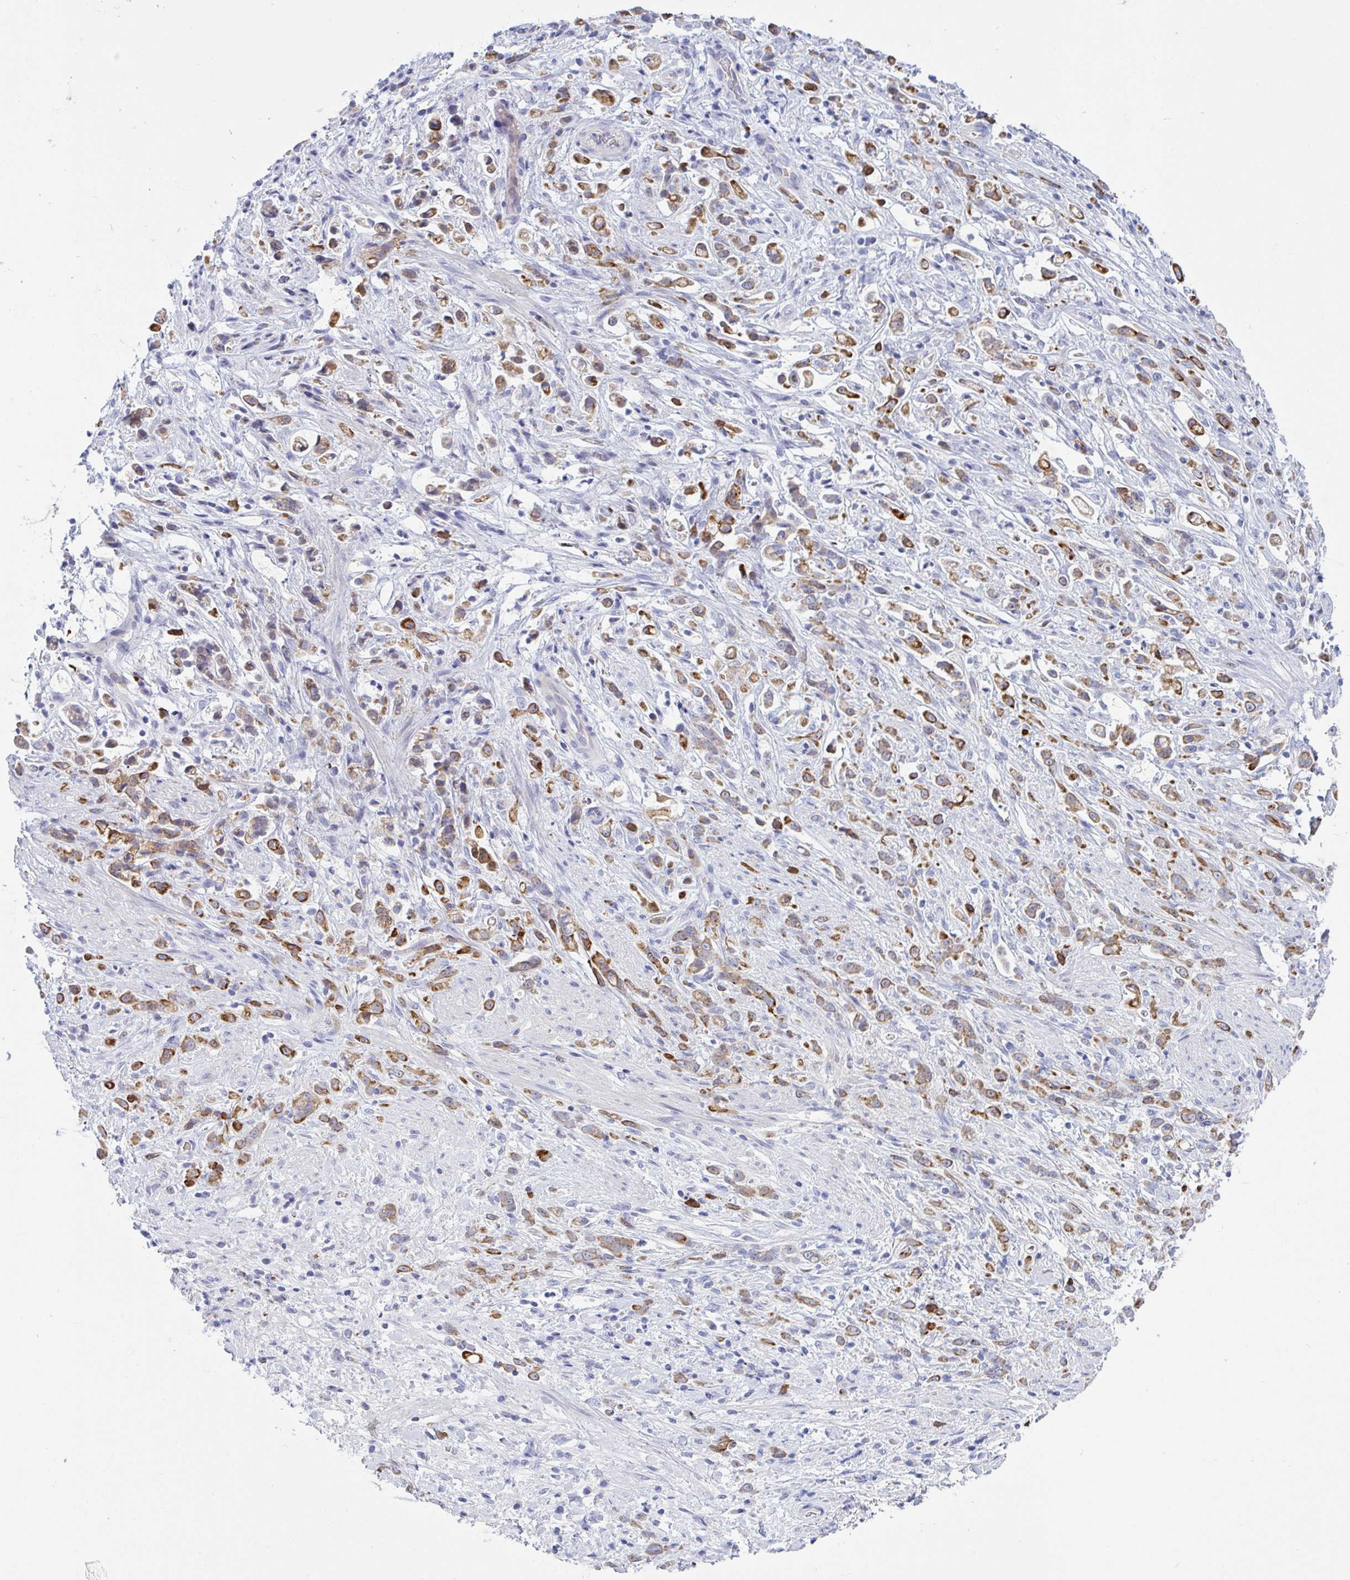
{"staining": {"intensity": "moderate", "quantity": ">75%", "location": "cytoplasmic/membranous"}, "tissue": "stomach cancer", "cell_type": "Tumor cells", "image_type": "cancer", "snomed": [{"axis": "morphology", "description": "Adenocarcinoma, NOS"}, {"axis": "topography", "description": "Stomach"}], "caption": "Protein staining demonstrates moderate cytoplasmic/membranous positivity in approximately >75% of tumor cells in adenocarcinoma (stomach).", "gene": "TAS2R38", "patient": {"sex": "female", "age": 60}}